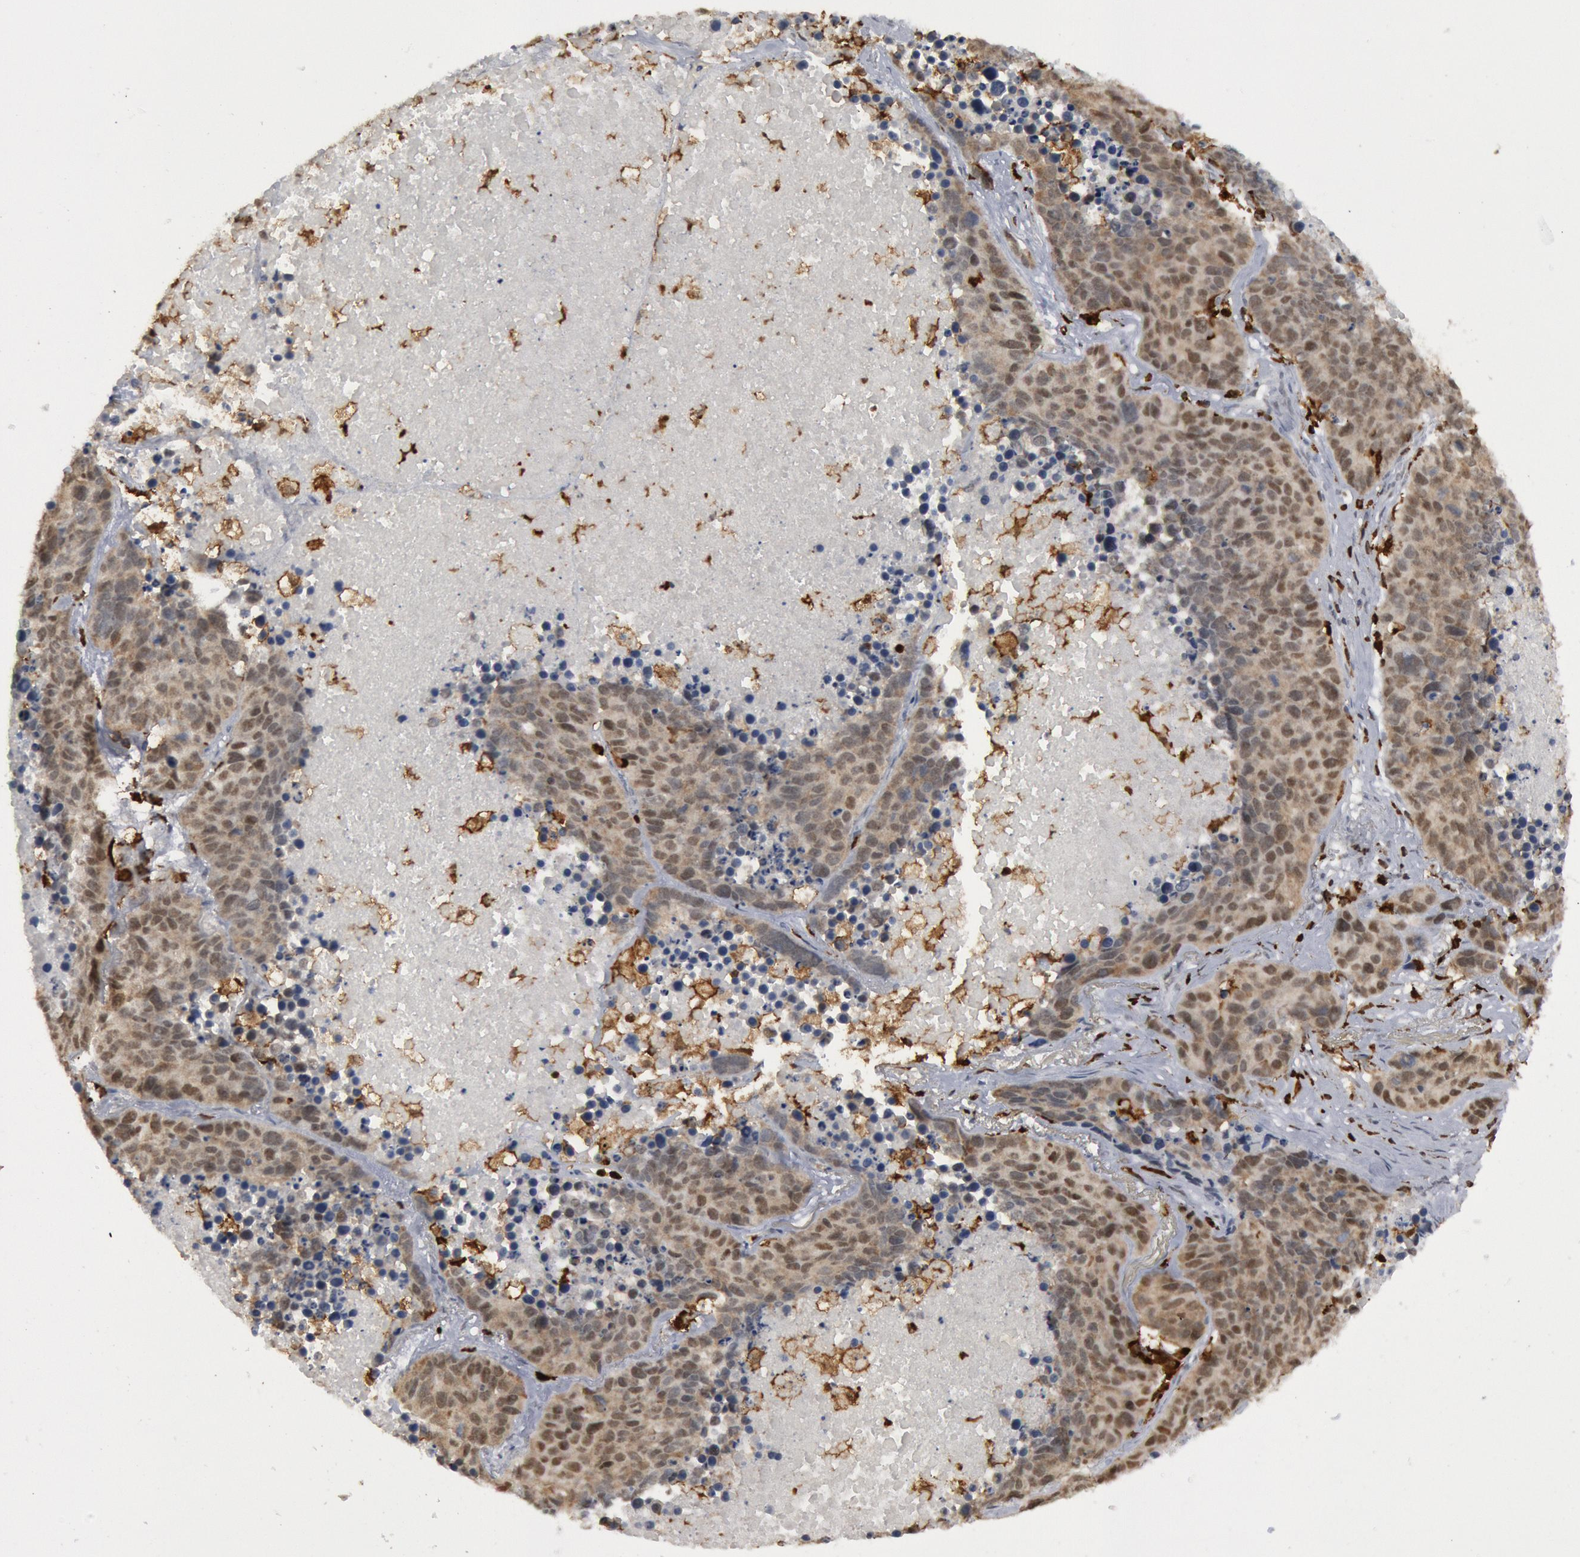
{"staining": {"intensity": "weak", "quantity": ">75%", "location": "cytoplasmic/membranous,nuclear"}, "tissue": "lung cancer", "cell_type": "Tumor cells", "image_type": "cancer", "snomed": [{"axis": "morphology", "description": "Carcinoid, malignant, NOS"}, {"axis": "topography", "description": "Lung"}], "caption": "Lung cancer was stained to show a protein in brown. There is low levels of weak cytoplasmic/membranous and nuclear positivity in about >75% of tumor cells. (IHC, brightfield microscopy, high magnification).", "gene": "PTPN6", "patient": {"sex": "male", "age": 60}}